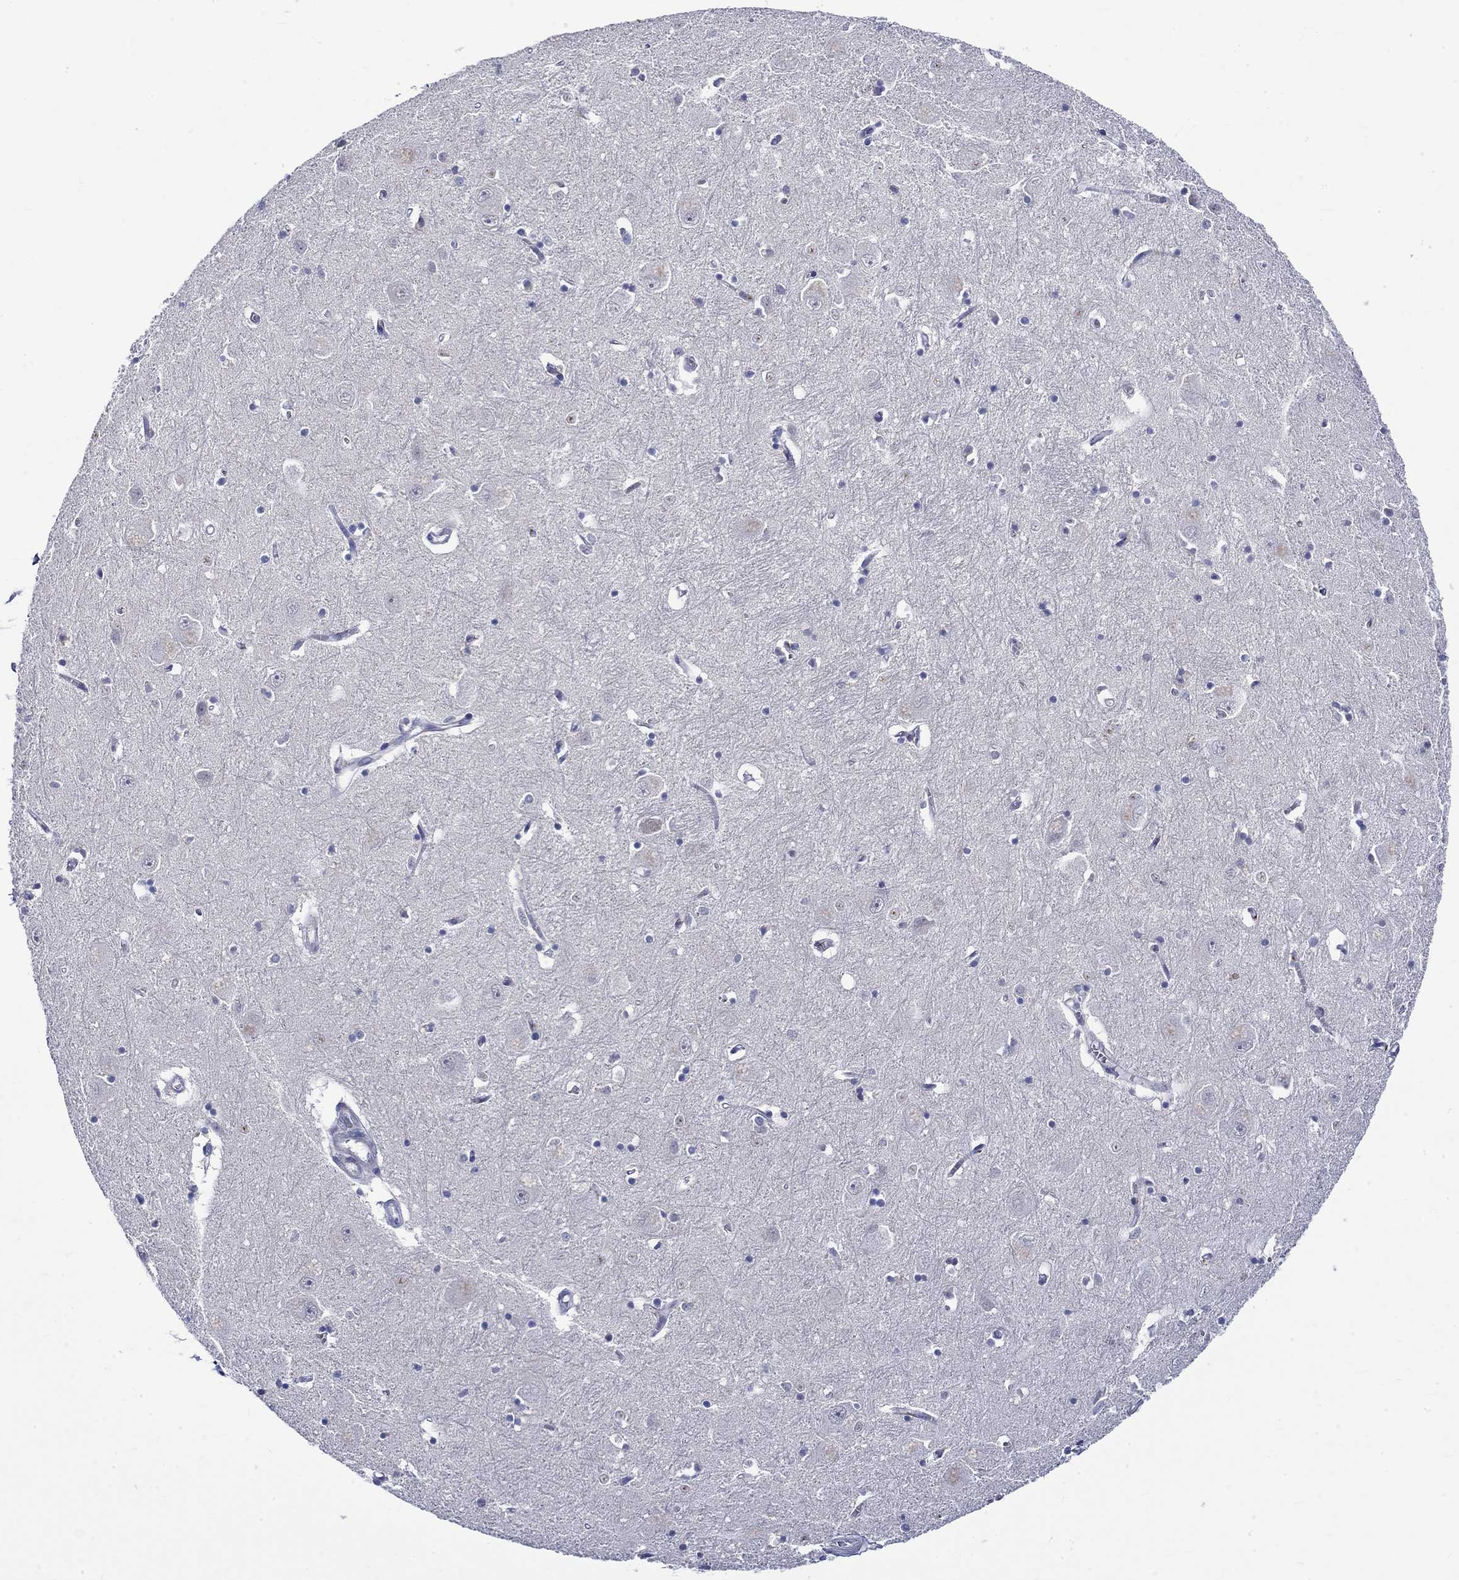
{"staining": {"intensity": "moderate", "quantity": "<25%", "location": "nuclear"}, "tissue": "caudate", "cell_type": "Glial cells", "image_type": "normal", "snomed": [{"axis": "morphology", "description": "Normal tissue, NOS"}, {"axis": "topography", "description": "Lateral ventricle wall"}], "caption": "The histopathology image exhibits staining of unremarkable caudate, revealing moderate nuclear protein staining (brown color) within glial cells.", "gene": "ST6GALNAC1", "patient": {"sex": "male", "age": 54}}